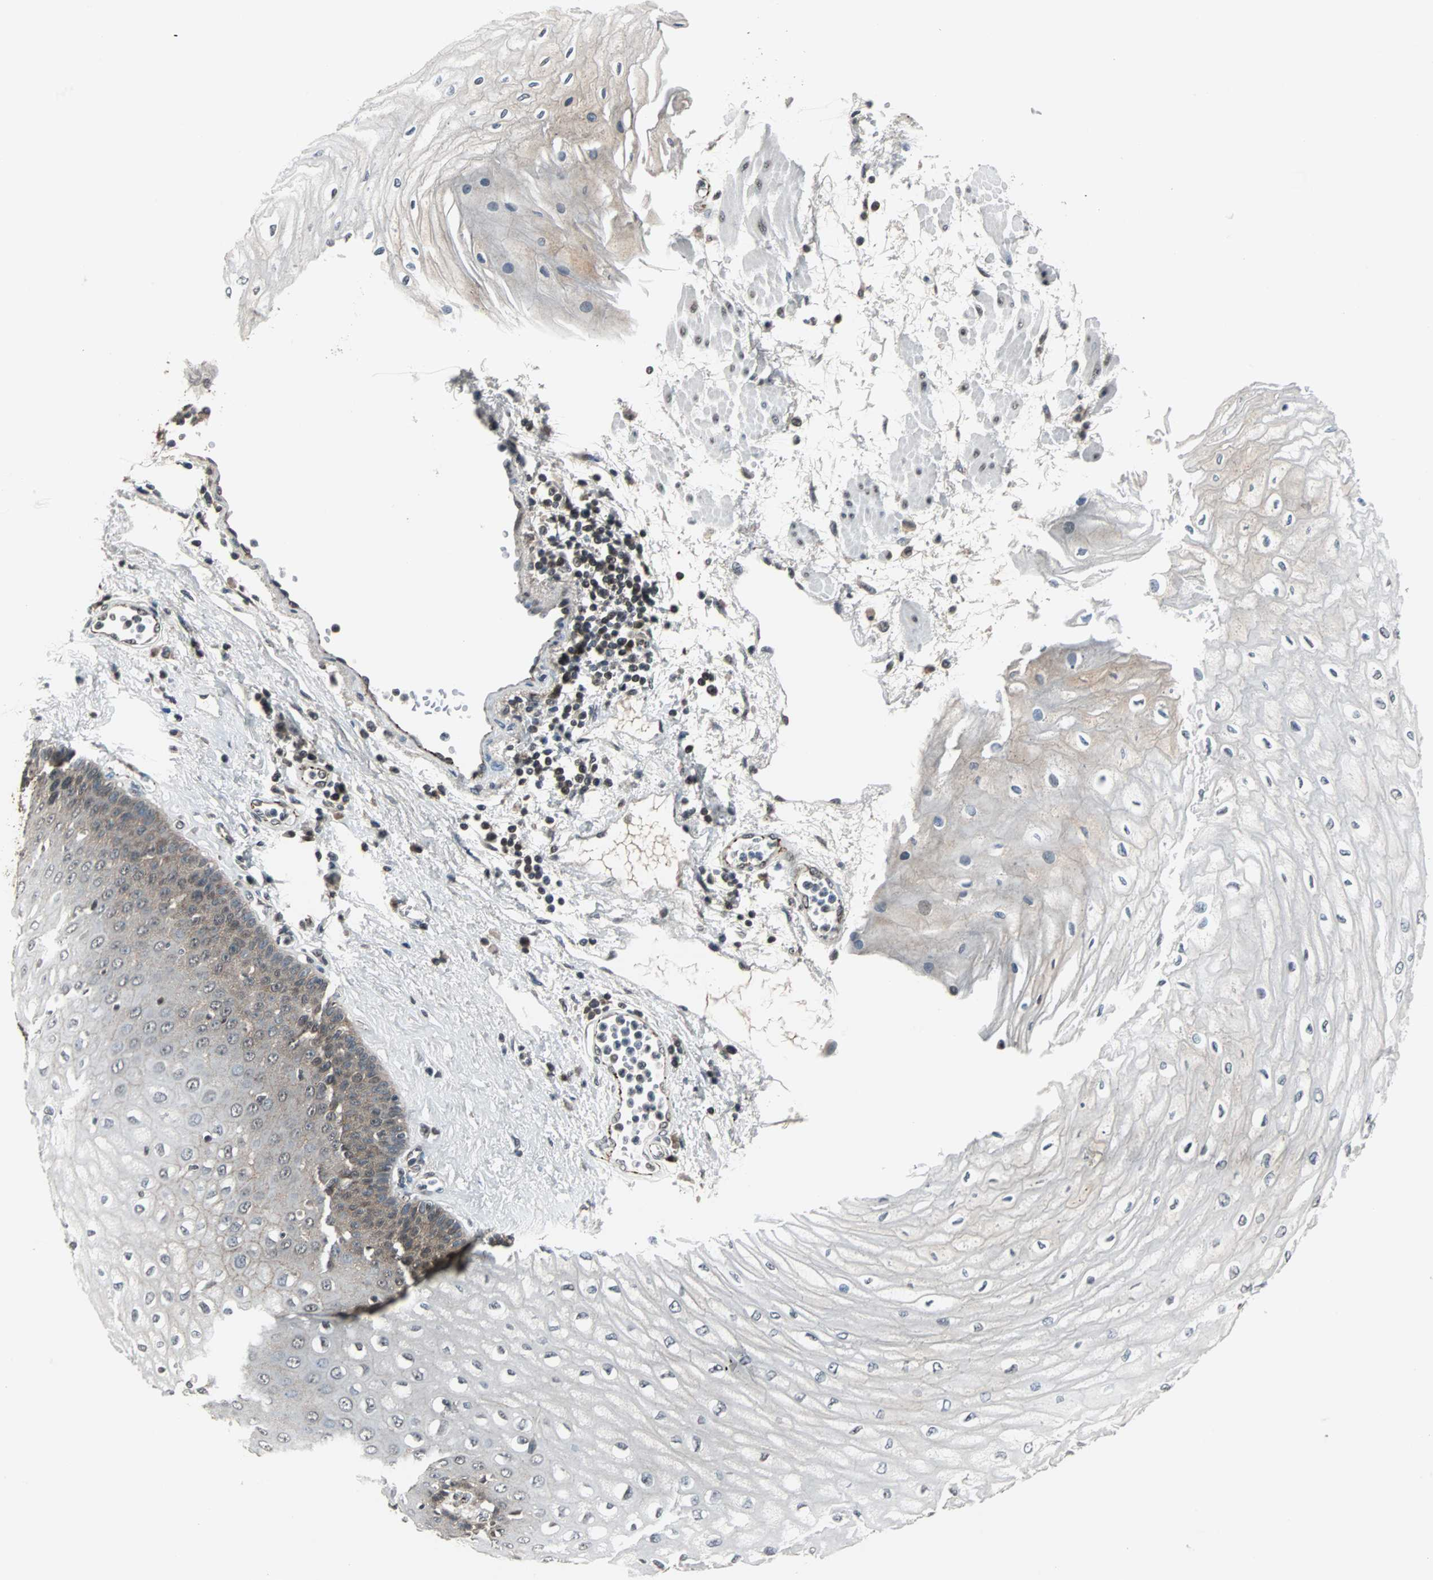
{"staining": {"intensity": "weak", "quantity": "<25%", "location": "cytoplasmic/membranous"}, "tissue": "esophagus", "cell_type": "Squamous epithelial cells", "image_type": "normal", "snomed": [{"axis": "morphology", "description": "Normal tissue, NOS"}, {"axis": "morphology", "description": "Squamous cell carcinoma, NOS"}, {"axis": "topography", "description": "Esophagus"}], "caption": "DAB immunohistochemical staining of unremarkable esophagus shows no significant positivity in squamous epithelial cells.", "gene": "LSR", "patient": {"sex": "male", "age": 65}}